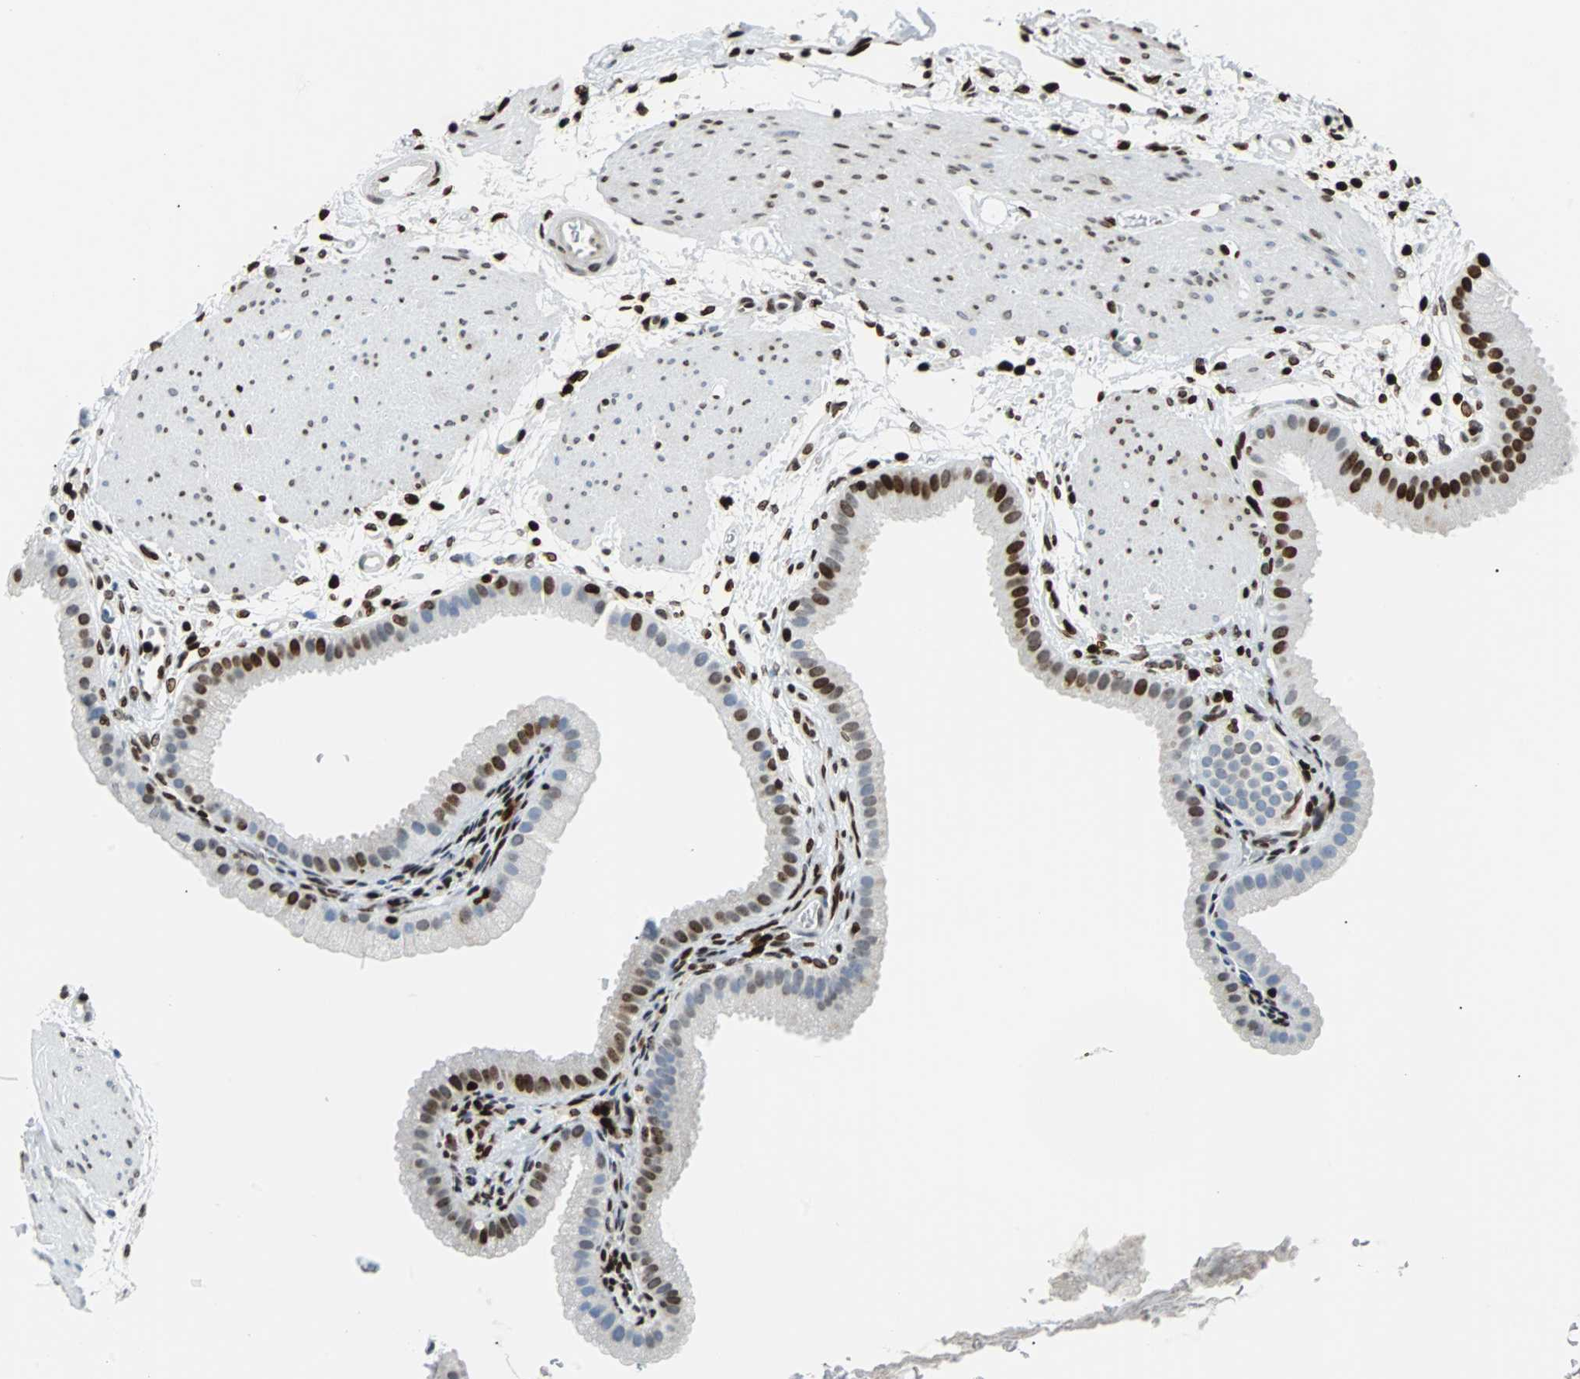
{"staining": {"intensity": "strong", "quantity": "25%-75%", "location": "nuclear"}, "tissue": "gallbladder", "cell_type": "Glandular cells", "image_type": "normal", "snomed": [{"axis": "morphology", "description": "Normal tissue, NOS"}, {"axis": "topography", "description": "Gallbladder"}], "caption": "Immunohistochemistry (IHC) of normal gallbladder reveals high levels of strong nuclear staining in about 25%-75% of glandular cells.", "gene": "ZNF131", "patient": {"sex": "female", "age": 64}}